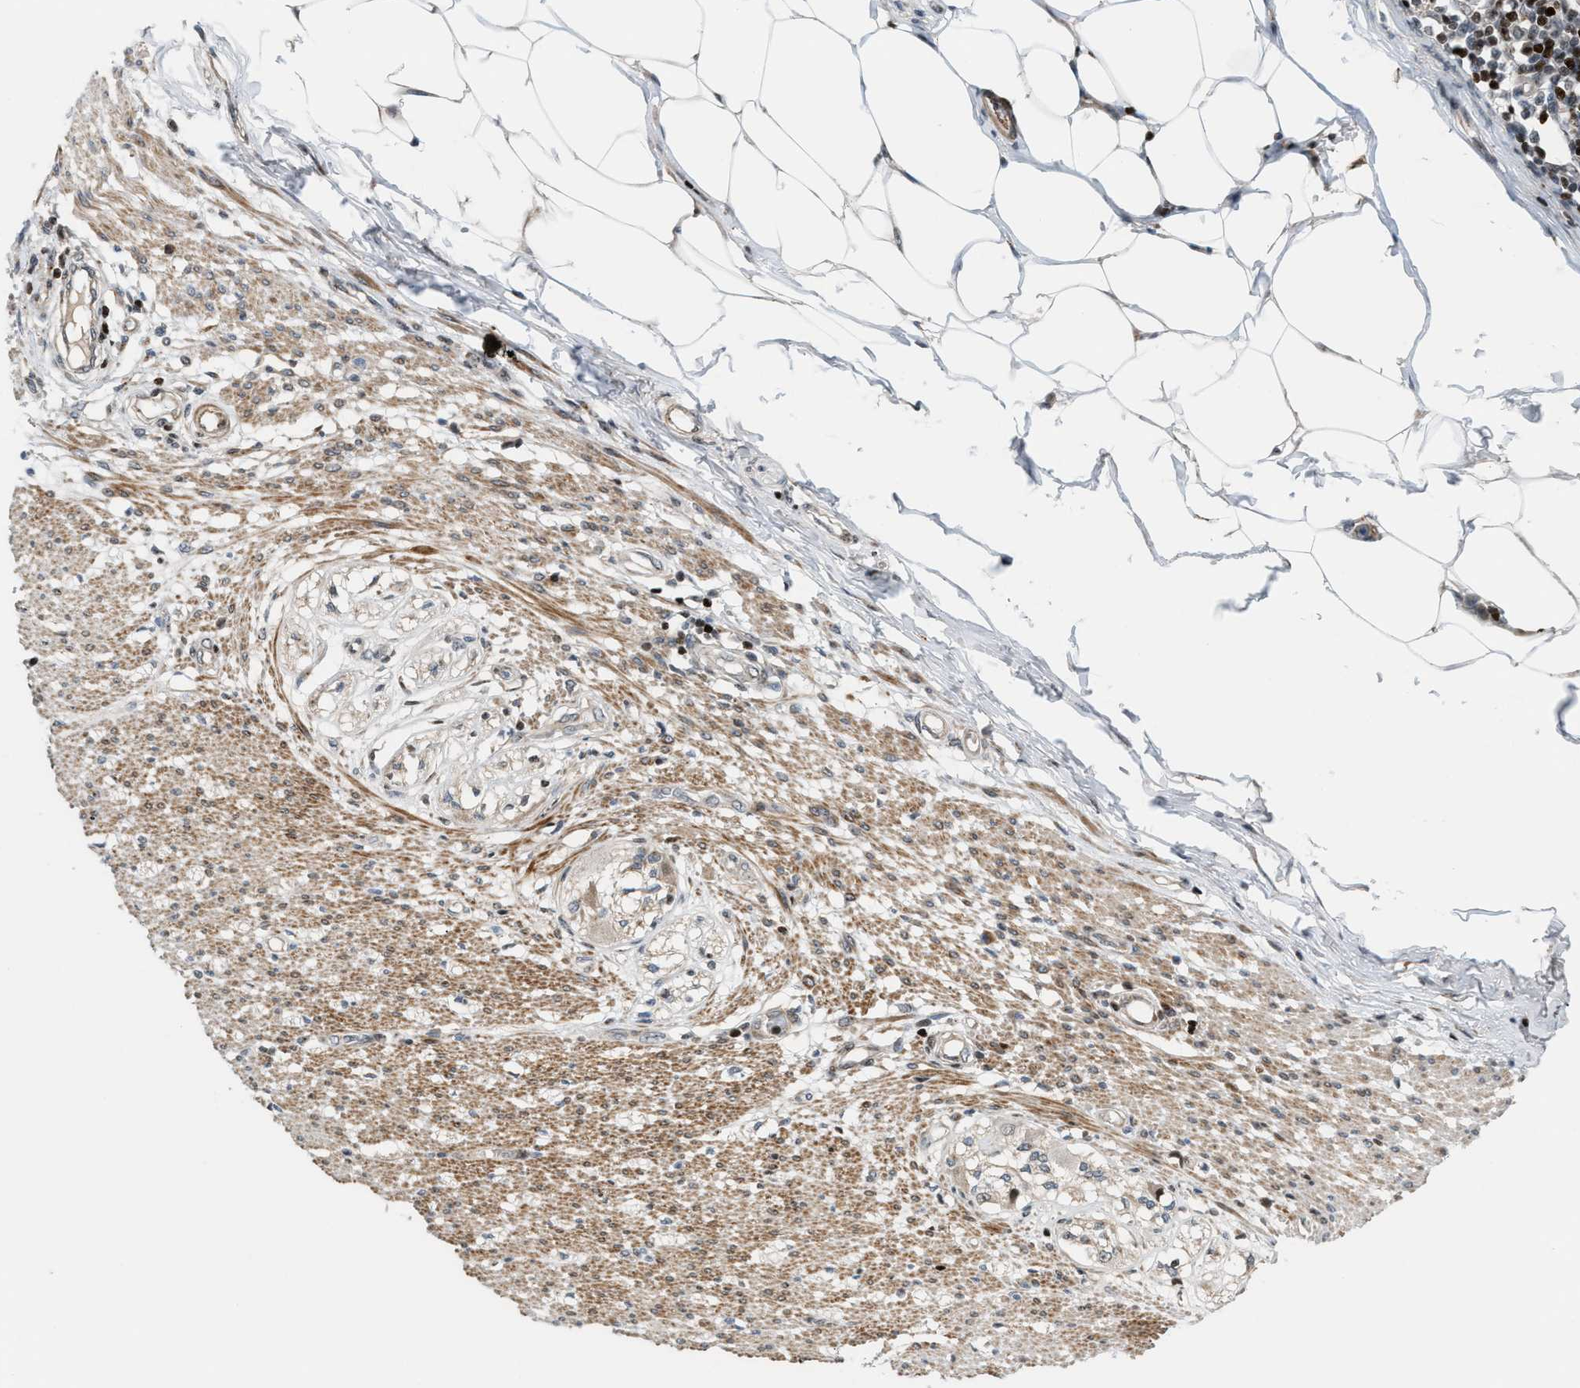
{"staining": {"intensity": "moderate", "quantity": ">75%", "location": "cytoplasmic/membranous"}, "tissue": "smooth muscle", "cell_type": "Smooth muscle cells", "image_type": "normal", "snomed": [{"axis": "morphology", "description": "Normal tissue, NOS"}, {"axis": "morphology", "description": "Adenocarcinoma, NOS"}, {"axis": "topography", "description": "Colon"}, {"axis": "topography", "description": "Peripheral nerve tissue"}], "caption": "Immunohistochemistry image of unremarkable smooth muscle: smooth muscle stained using immunohistochemistry (IHC) shows medium levels of moderate protein expression localized specifically in the cytoplasmic/membranous of smooth muscle cells, appearing as a cytoplasmic/membranous brown color.", "gene": "ZNF276", "patient": {"sex": "male", "age": 14}}